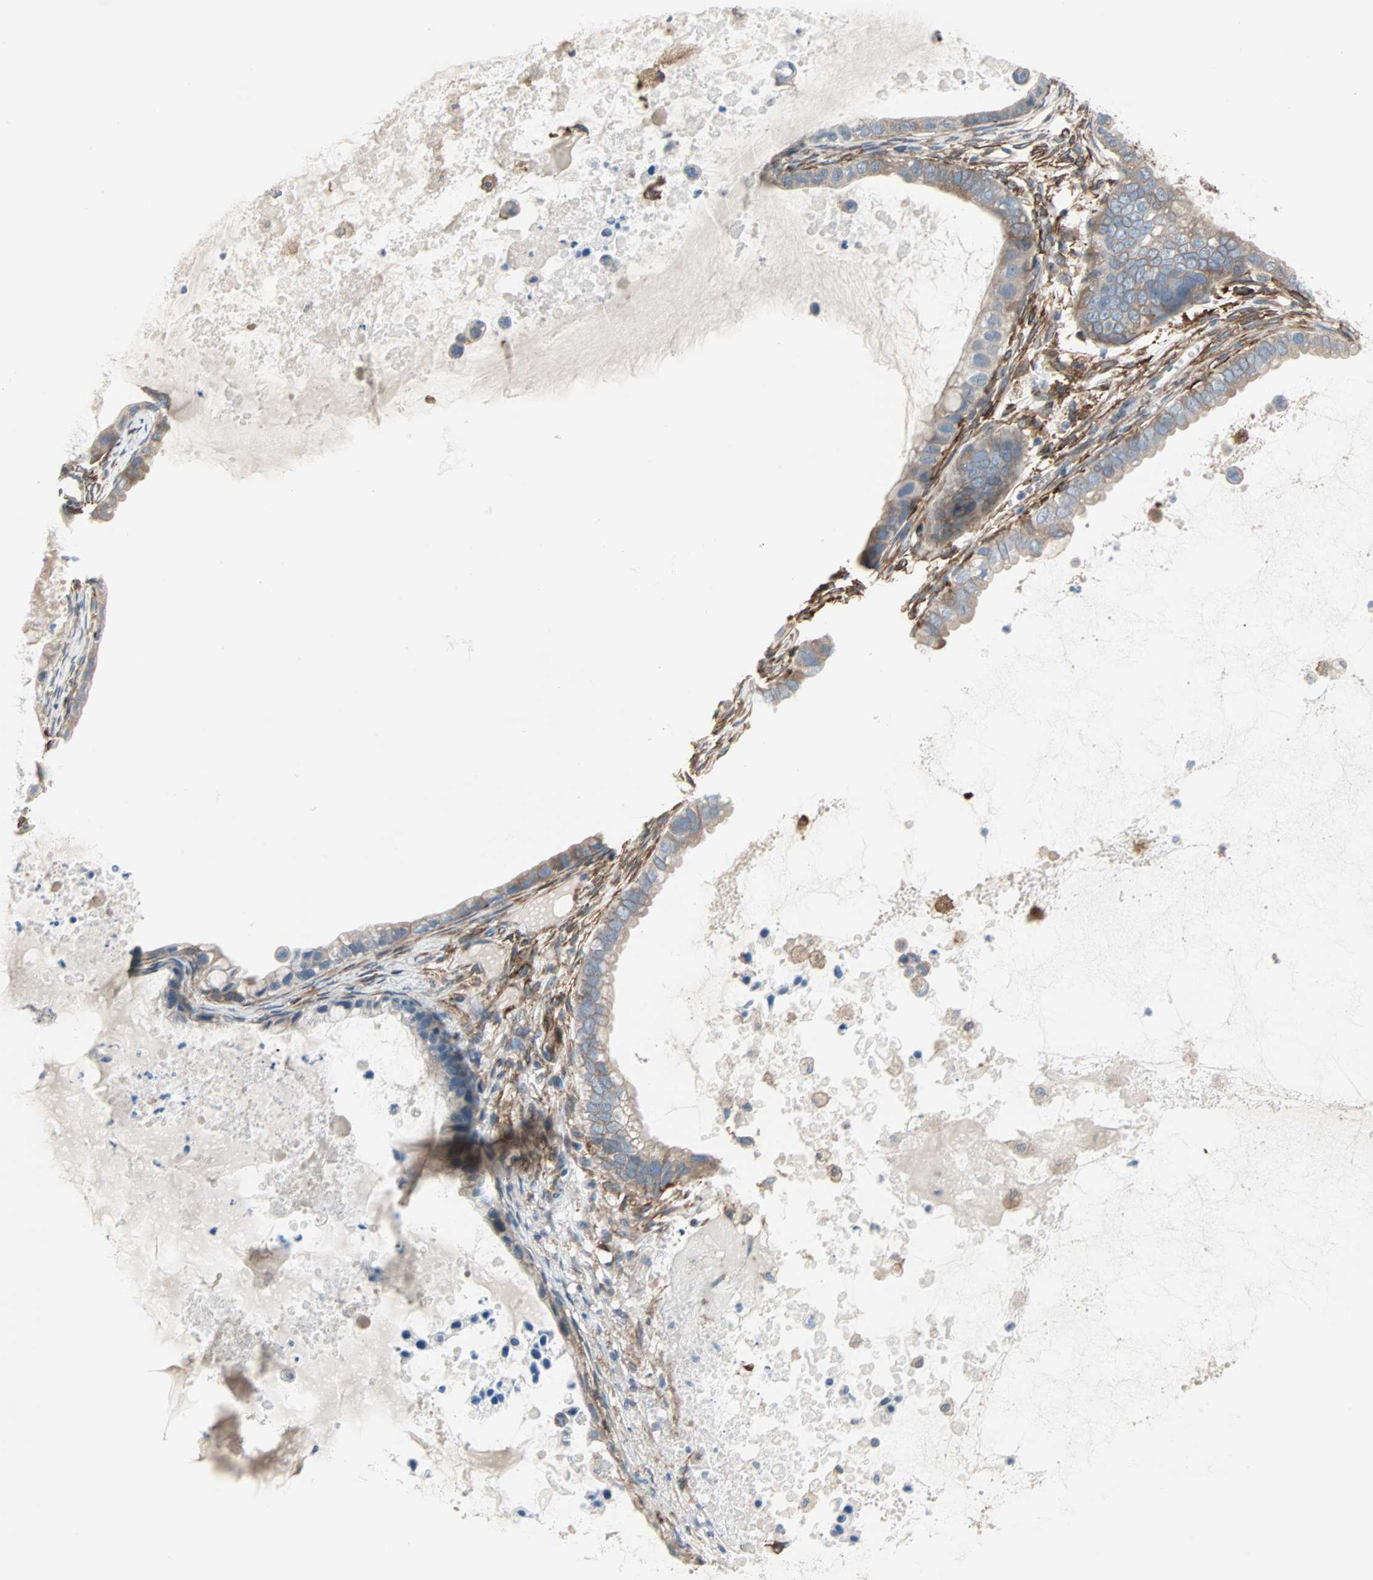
{"staining": {"intensity": "moderate", "quantity": ">75%", "location": "cytoplasmic/membranous"}, "tissue": "ovarian cancer", "cell_type": "Tumor cells", "image_type": "cancer", "snomed": [{"axis": "morphology", "description": "Cystadenocarcinoma, mucinous, NOS"}, {"axis": "topography", "description": "Ovary"}], "caption": "High-power microscopy captured an immunohistochemistry (IHC) photomicrograph of mucinous cystadenocarcinoma (ovarian), revealing moderate cytoplasmic/membranous positivity in about >75% of tumor cells.", "gene": "EPB41L2", "patient": {"sex": "female", "age": 80}}